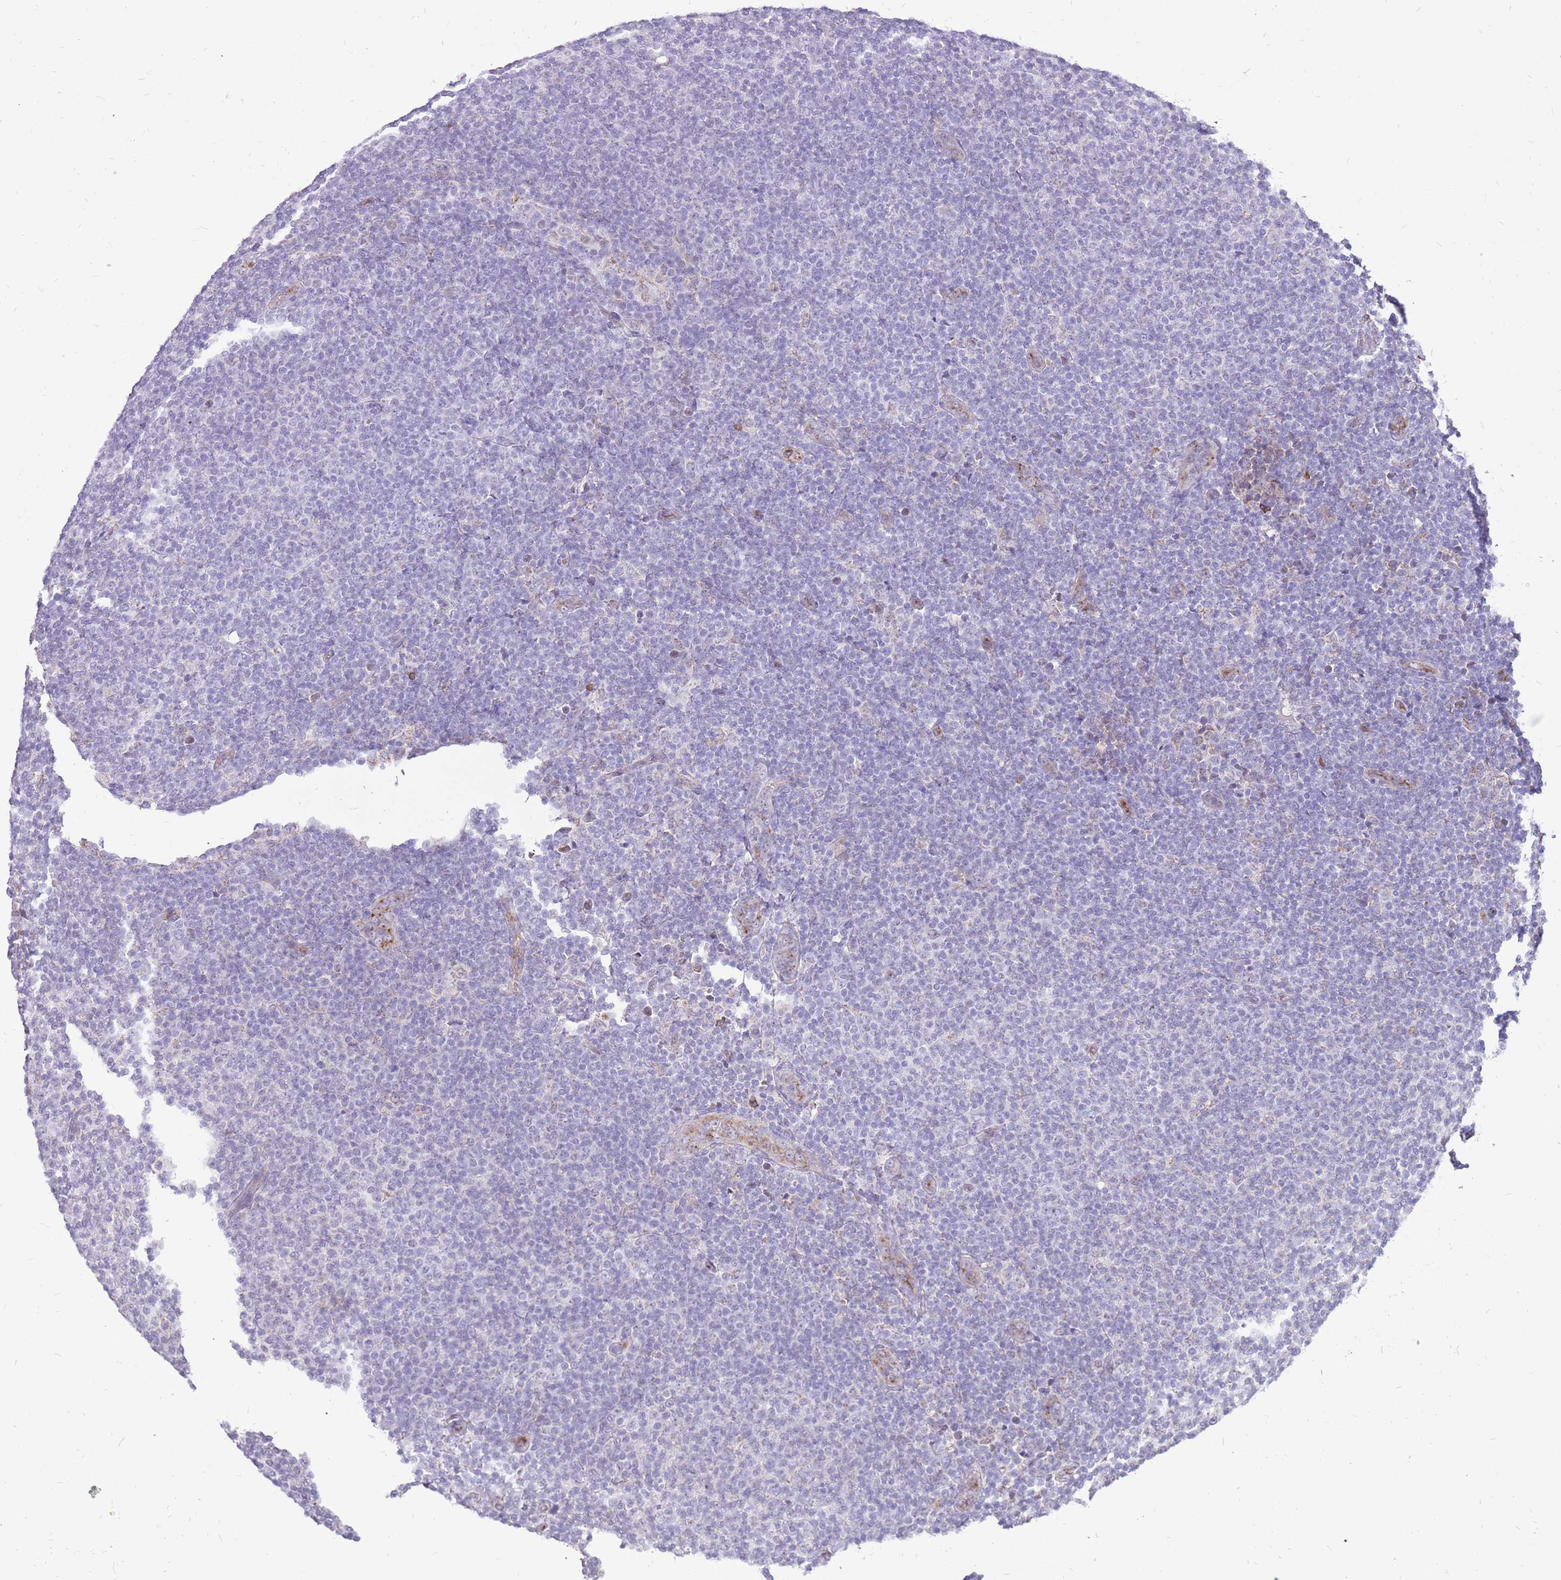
{"staining": {"intensity": "negative", "quantity": "none", "location": "none"}, "tissue": "lymphoma", "cell_type": "Tumor cells", "image_type": "cancer", "snomed": [{"axis": "morphology", "description": "Malignant lymphoma, non-Hodgkin's type, Low grade"}, {"axis": "topography", "description": "Lymph node"}], "caption": "There is no significant staining in tumor cells of lymphoma.", "gene": "PCNX1", "patient": {"sex": "male", "age": 66}}